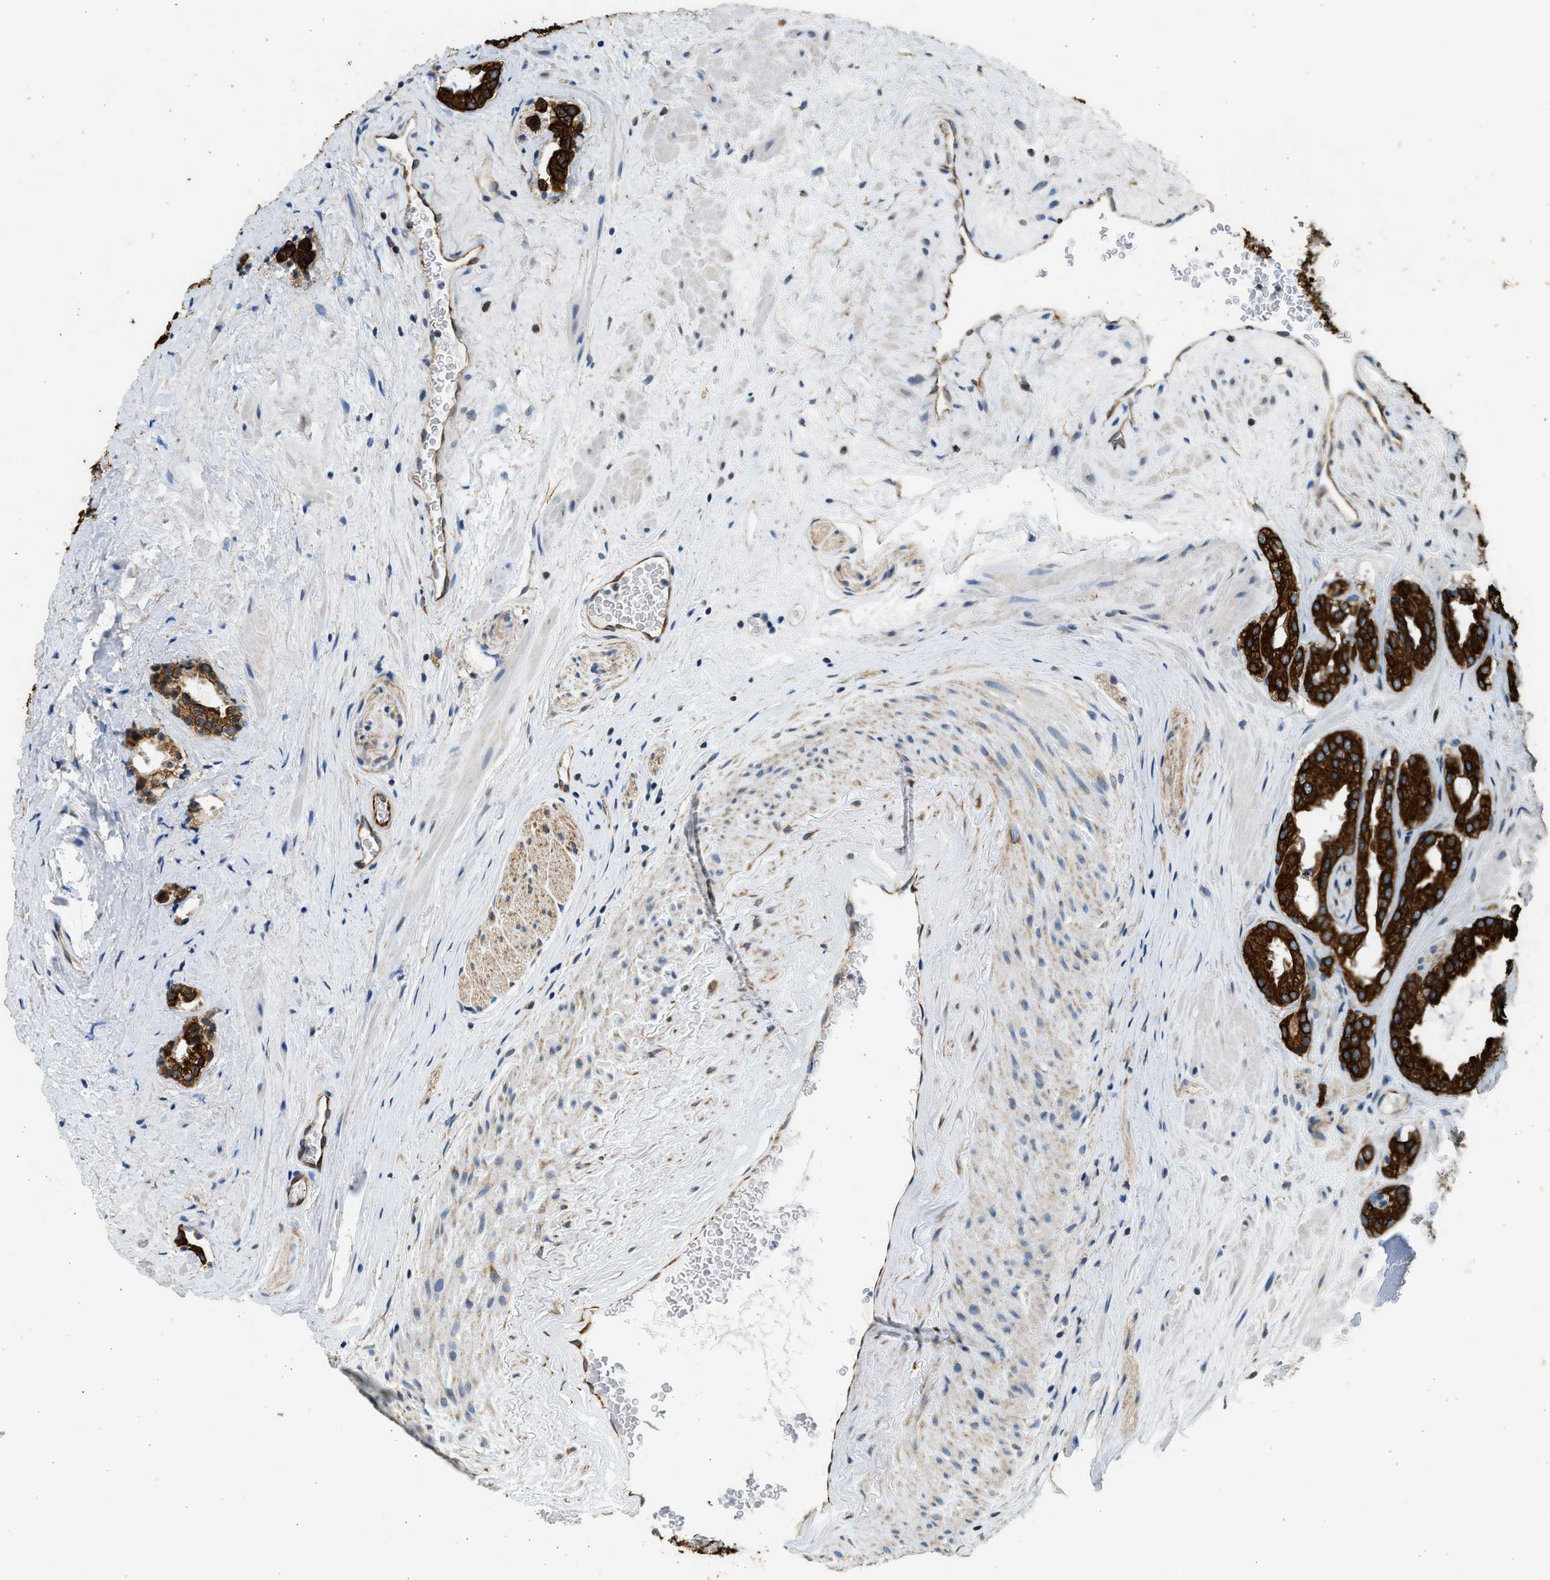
{"staining": {"intensity": "strong", "quantity": ">75%", "location": "cytoplasmic/membranous"}, "tissue": "prostate cancer", "cell_type": "Tumor cells", "image_type": "cancer", "snomed": [{"axis": "morphology", "description": "Adenocarcinoma, High grade"}, {"axis": "topography", "description": "Prostate"}], "caption": "Immunohistochemical staining of human prostate high-grade adenocarcinoma shows high levels of strong cytoplasmic/membranous staining in approximately >75% of tumor cells.", "gene": "PCLO", "patient": {"sex": "male", "age": 64}}